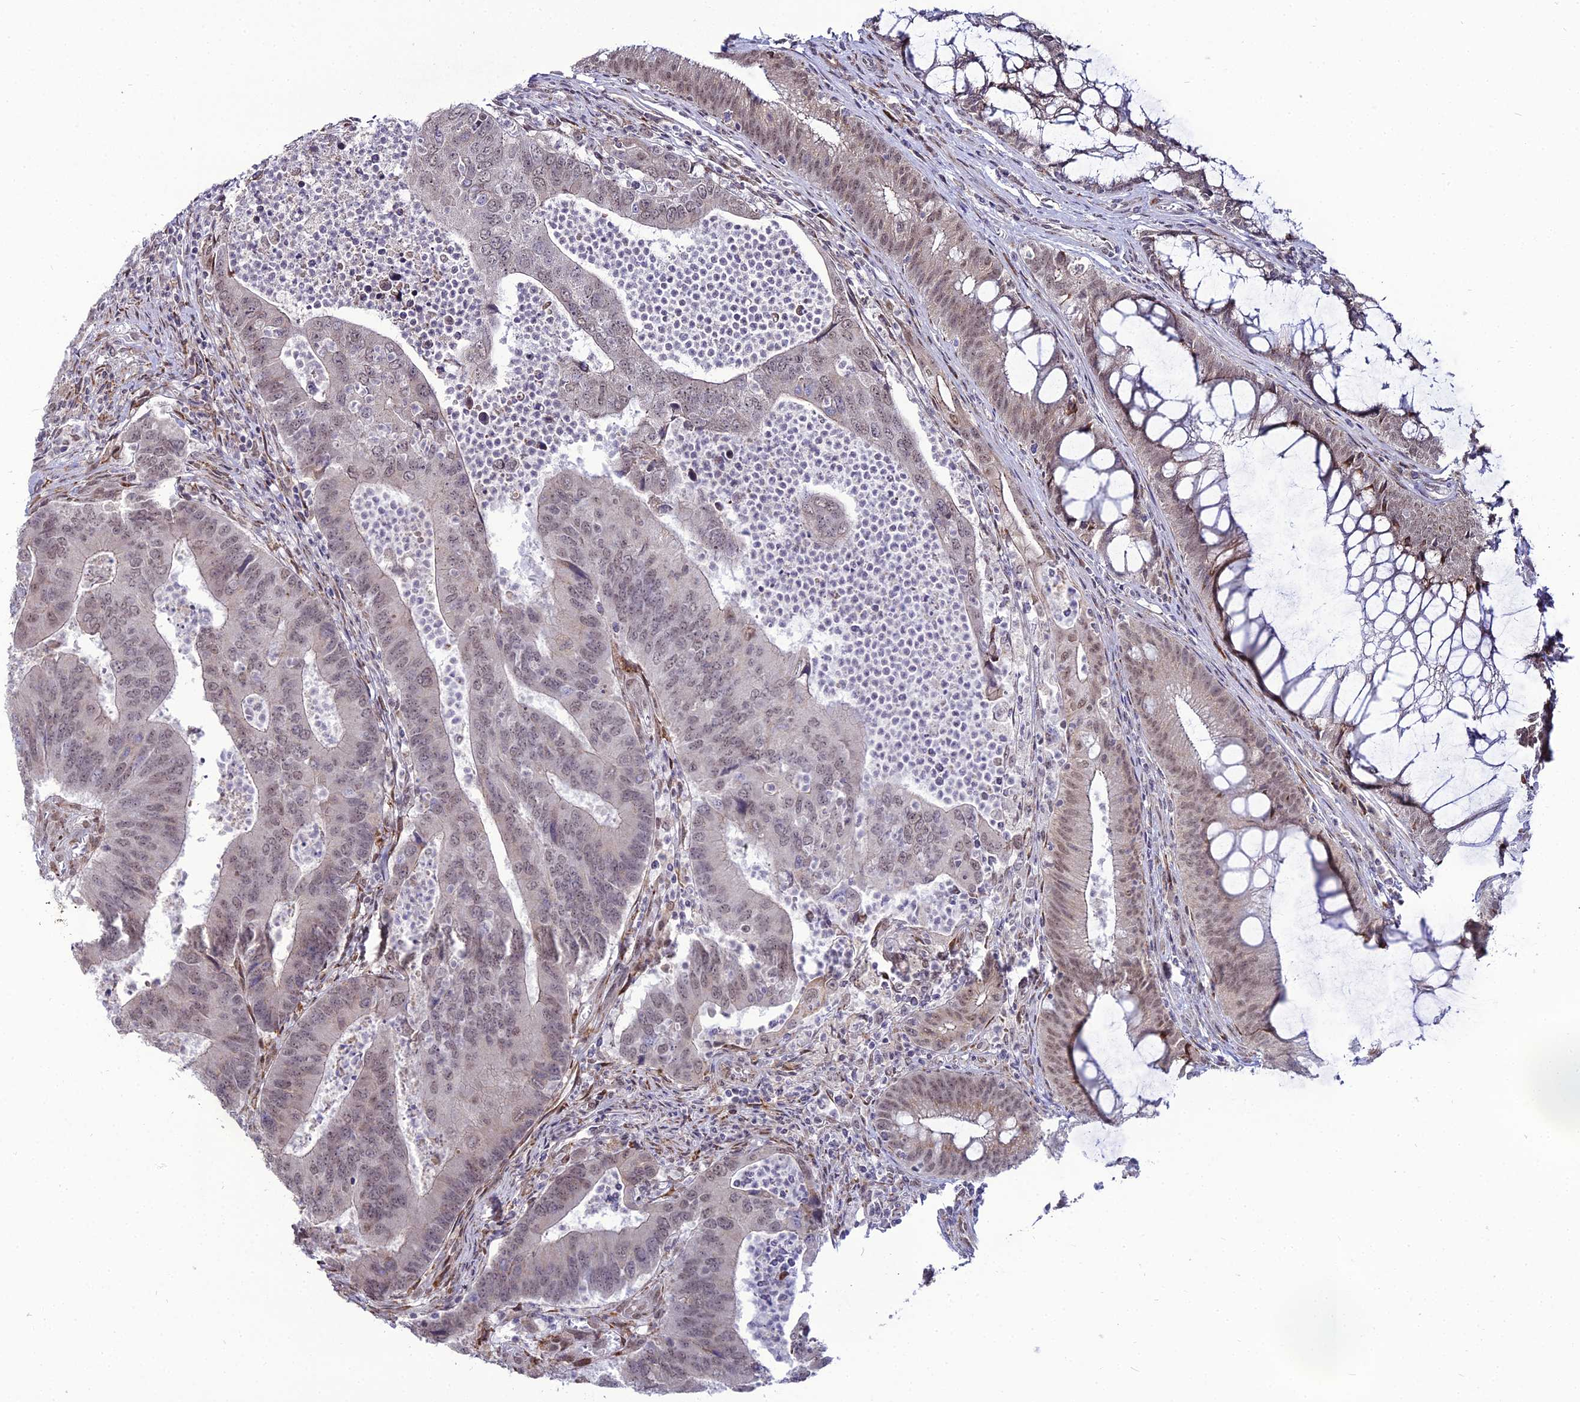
{"staining": {"intensity": "weak", "quantity": "25%-75%", "location": "nuclear"}, "tissue": "colorectal cancer", "cell_type": "Tumor cells", "image_type": "cancer", "snomed": [{"axis": "morphology", "description": "Adenocarcinoma, NOS"}, {"axis": "topography", "description": "Colon"}], "caption": "Immunohistochemical staining of human colorectal cancer shows weak nuclear protein staining in approximately 25%-75% of tumor cells.", "gene": "TROAP", "patient": {"sex": "female", "age": 67}}